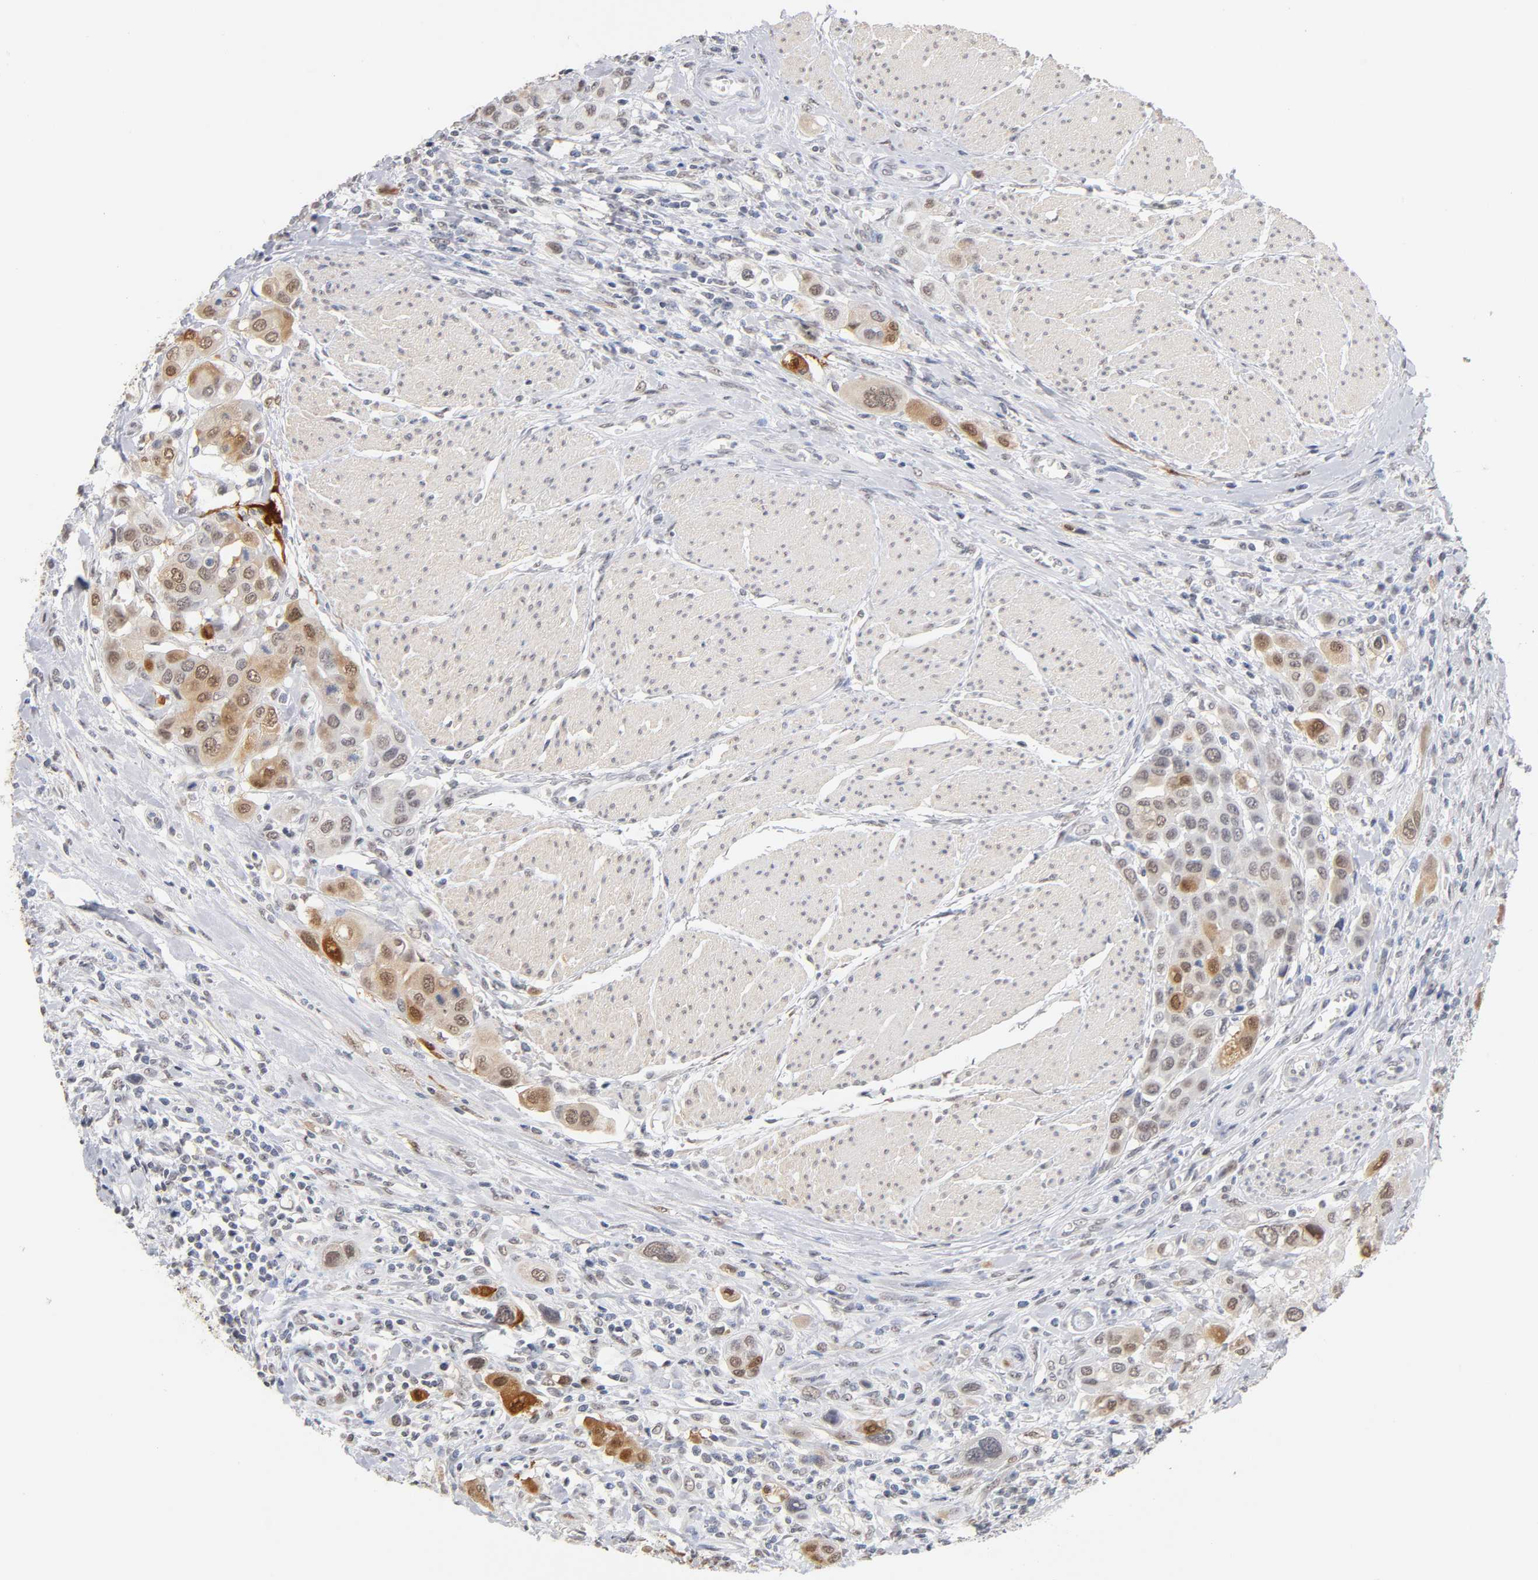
{"staining": {"intensity": "moderate", "quantity": "25%-75%", "location": "cytoplasmic/membranous,nuclear"}, "tissue": "urothelial cancer", "cell_type": "Tumor cells", "image_type": "cancer", "snomed": [{"axis": "morphology", "description": "Urothelial carcinoma, High grade"}, {"axis": "topography", "description": "Urinary bladder"}], "caption": "A photomicrograph of urothelial cancer stained for a protein shows moderate cytoplasmic/membranous and nuclear brown staining in tumor cells.", "gene": "CRABP2", "patient": {"sex": "male", "age": 50}}